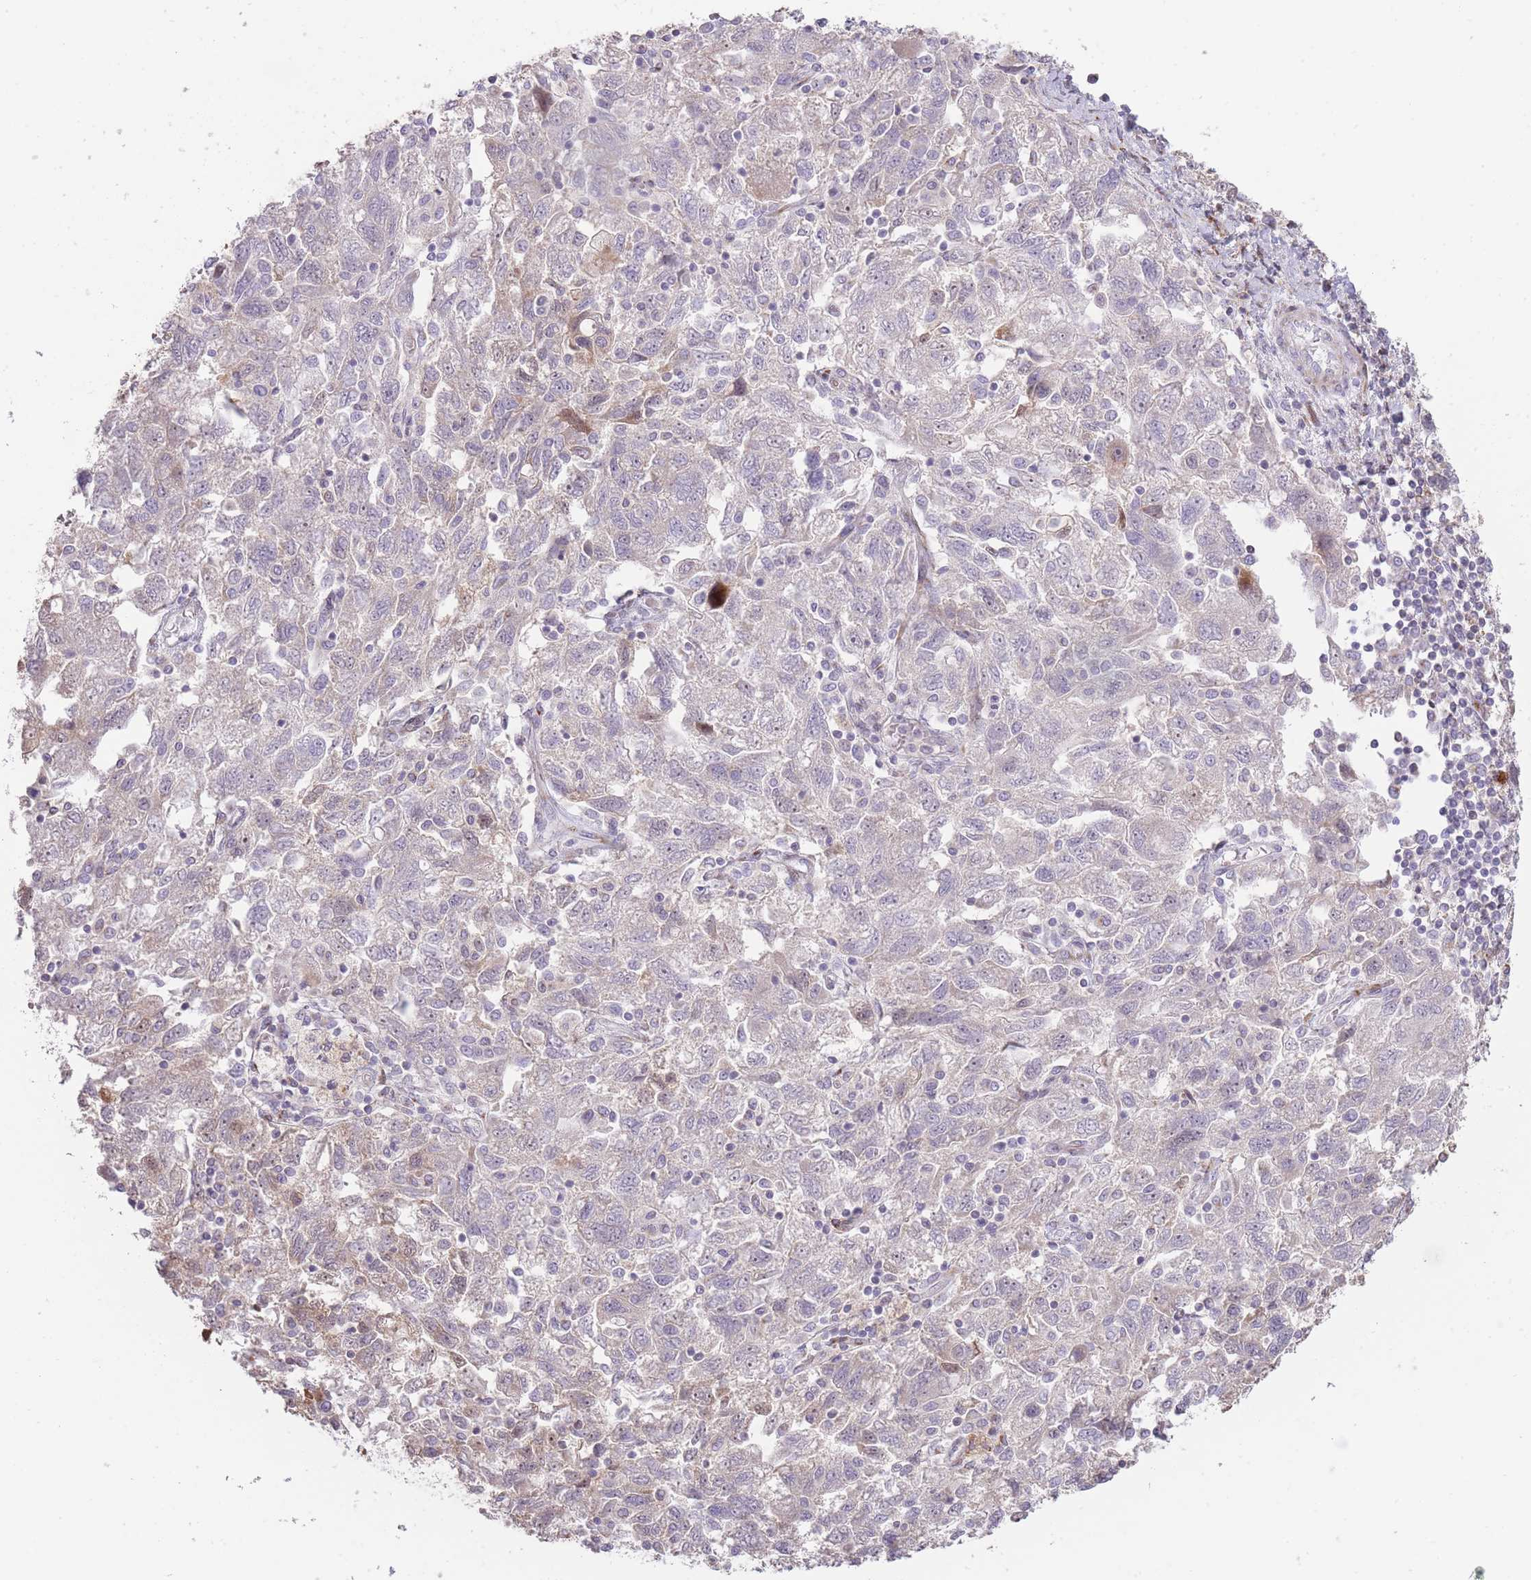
{"staining": {"intensity": "negative", "quantity": "none", "location": "none"}, "tissue": "ovarian cancer", "cell_type": "Tumor cells", "image_type": "cancer", "snomed": [{"axis": "morphology", "description": "Carcinoma, NOS"}, {"axis": "morphology", "description": "Cystadenocarcinoma, serous, NOS"}, {"axis": "topography", "description": "Ovary"}], "caption": "An image of carcinoma (ovarian) stained for a protein shows no brown staining in tumor cells.", "gene": "PPP3R2", "patient": {"sex": "female", "age": 69}}